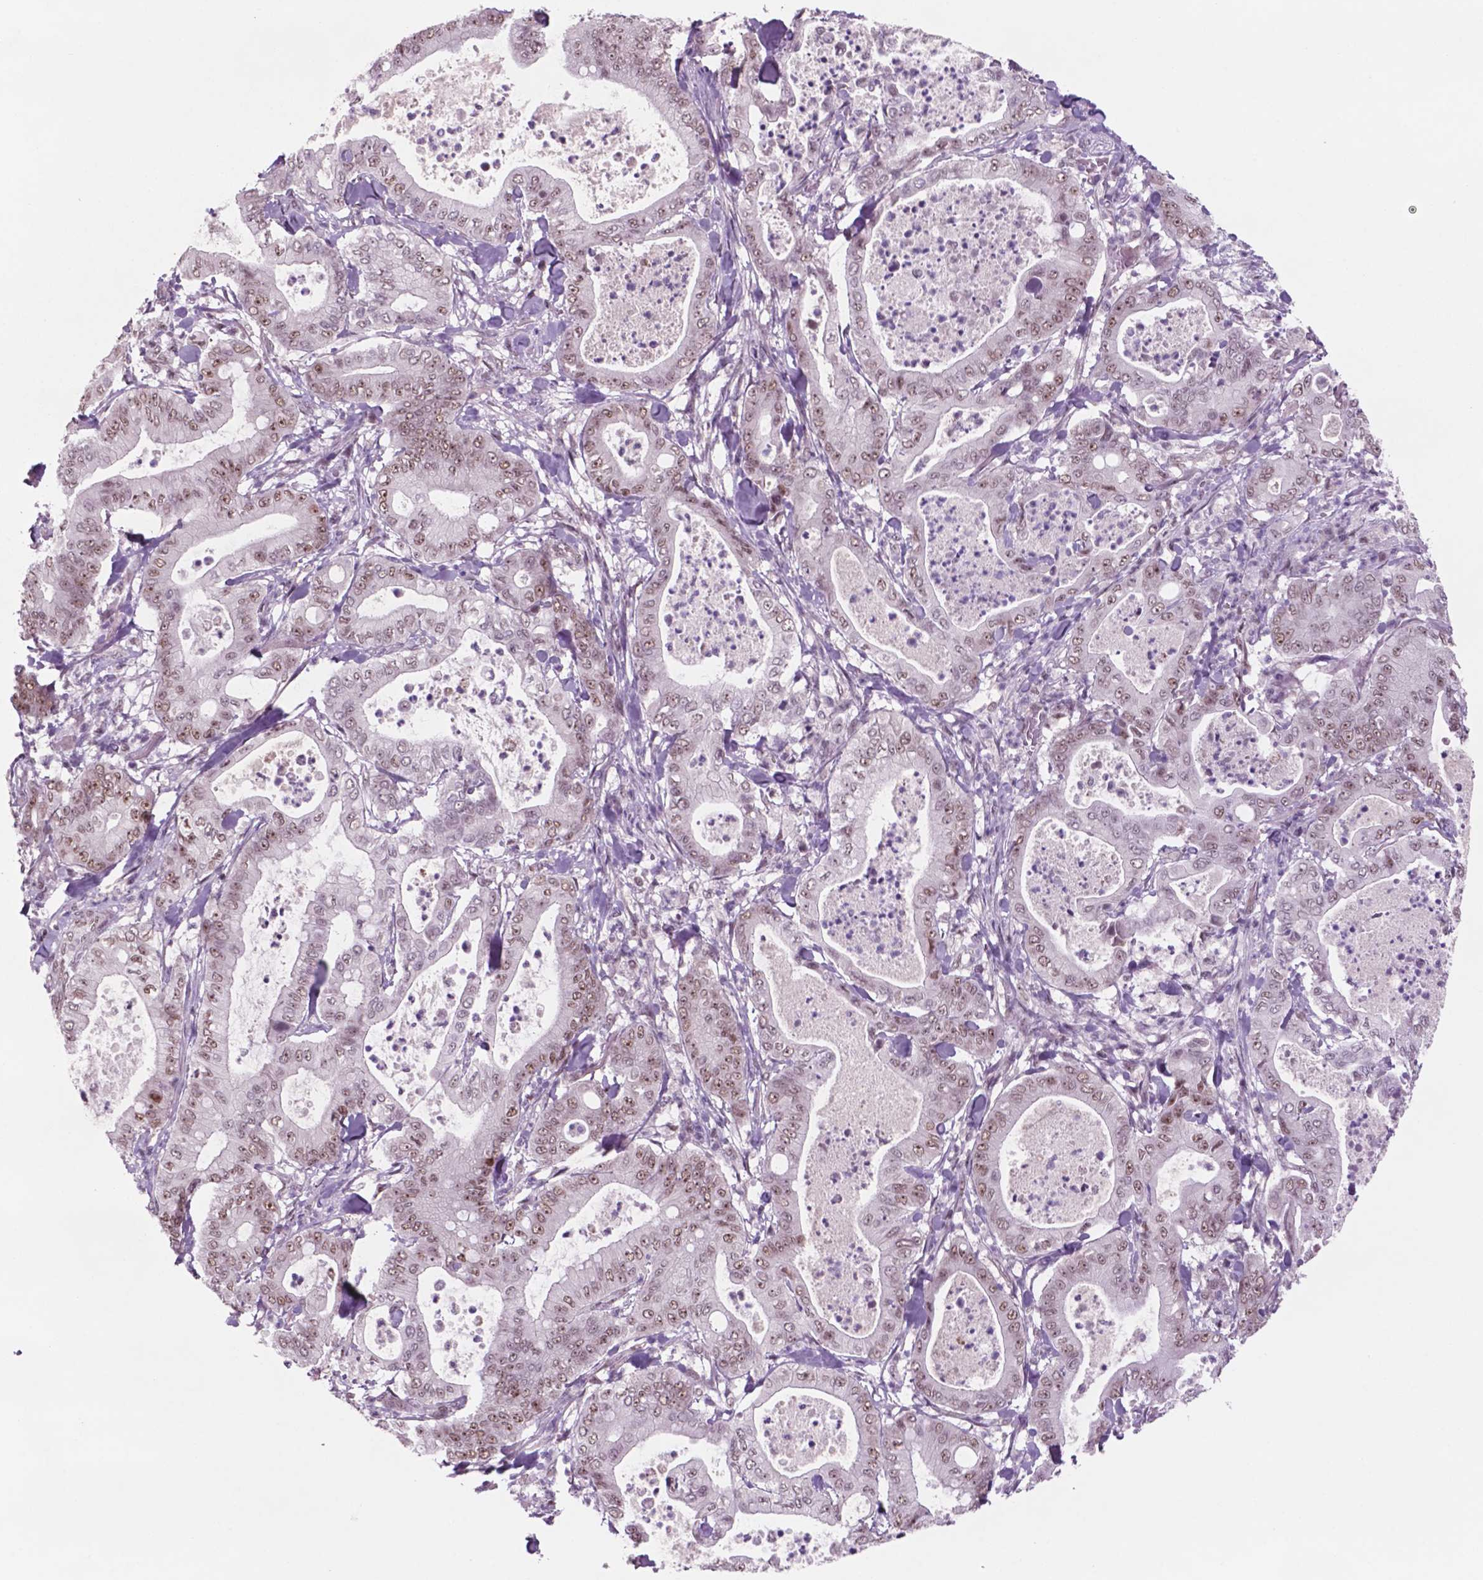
{"staining": {"intensity": "moderate", "quantity": ">75%", "location": "nuclear"}, "tissue": "pancreatic cancer", "cell_type": "Tumor cells", "image_type": "cancer", "snomed": [{"axis": "morphology", "description": "Adenocarcinoma, NOS"}, {"axis": "topography", "description": "Pancreas"}], "caption": "Immunohistochemical staining of human pancreatic cancer shows medium levels of moderate nuclear protein staining in about >75% of tumor cells.", "gene": "POLR2E", "patient": {"sex": "male", "age": 71}}